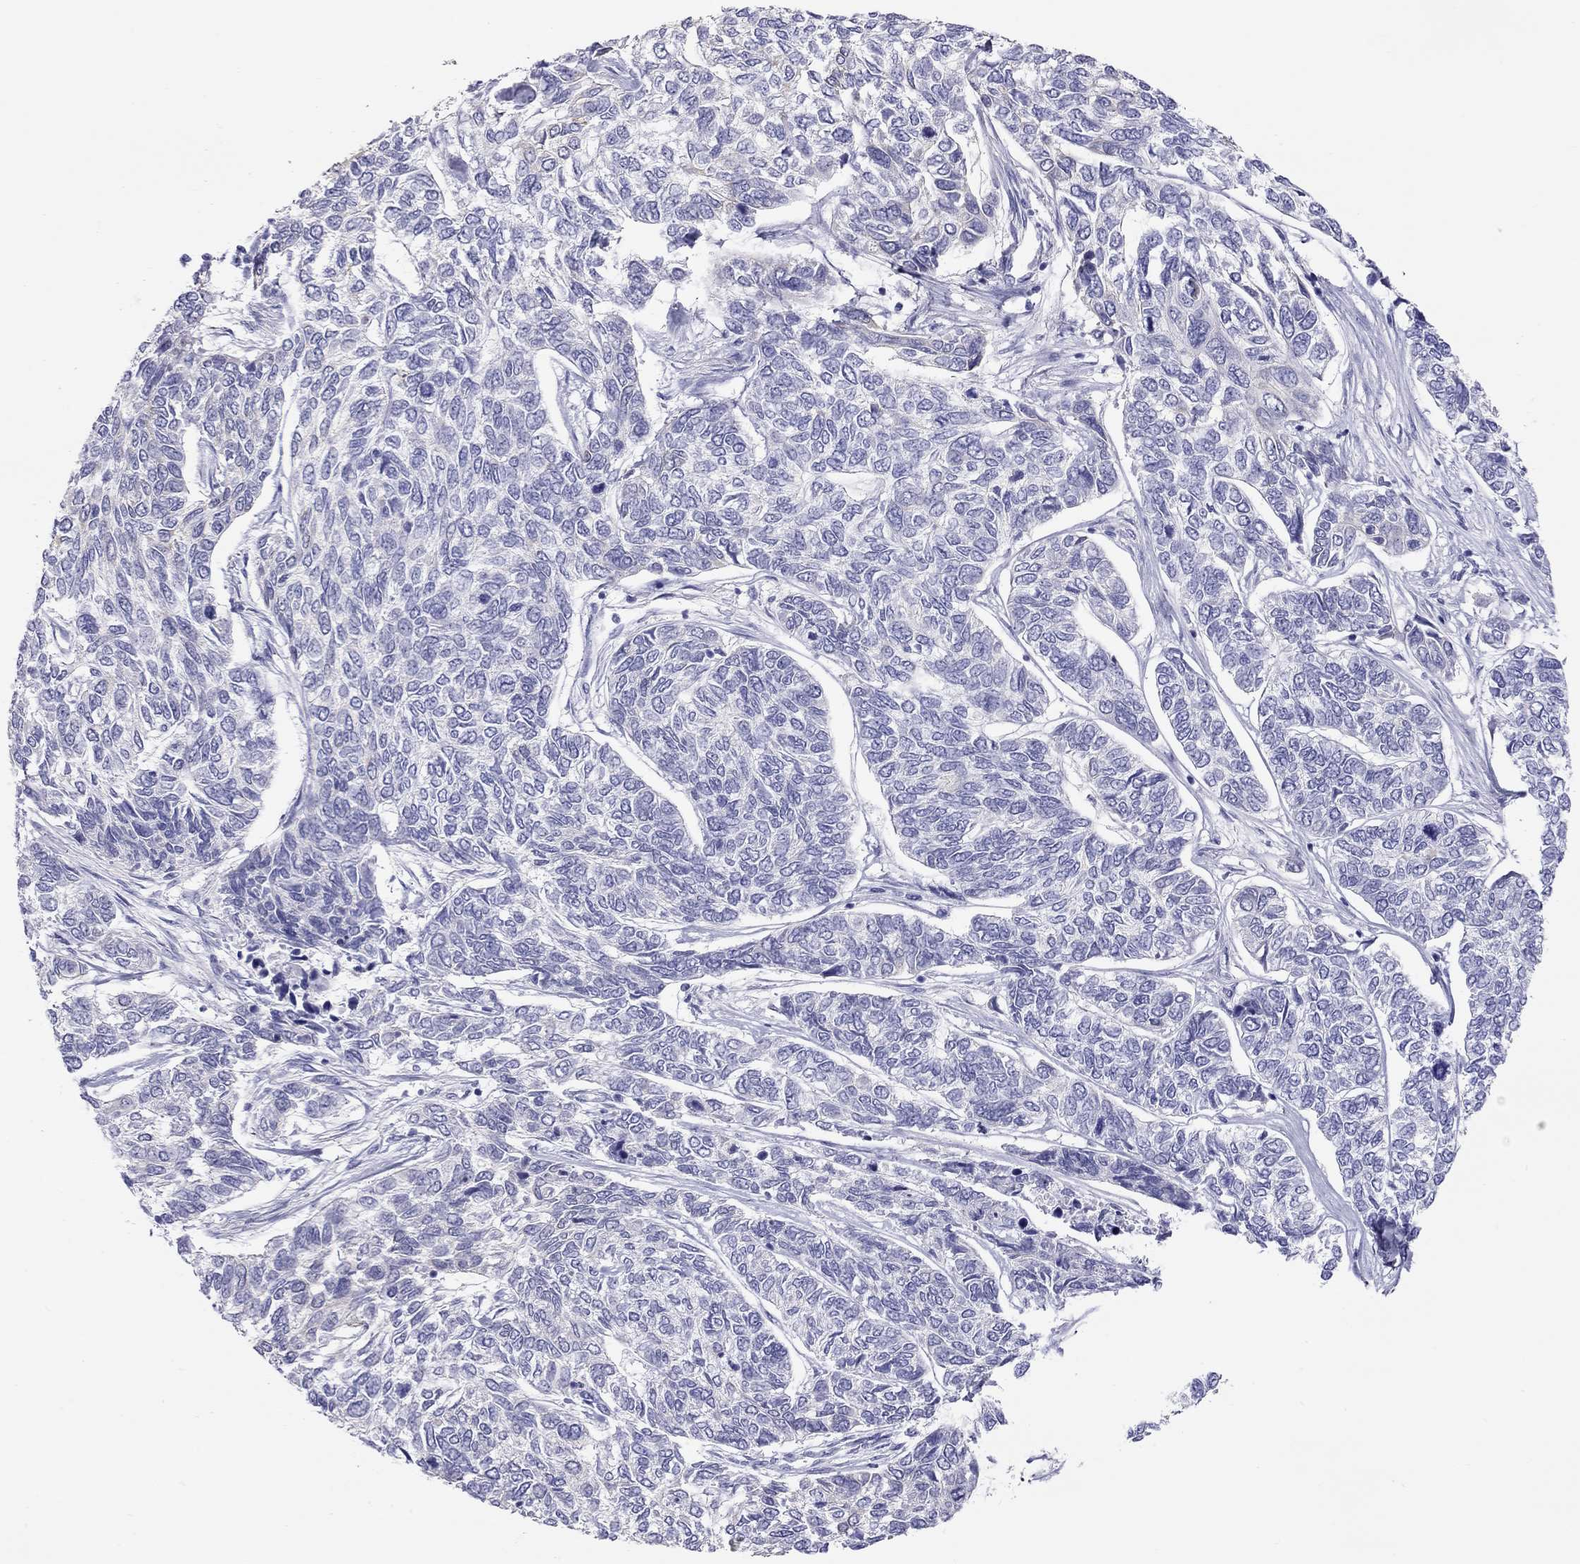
{"staining": {"intensity": "negative", "quantity": "none", "location": "none"}, "tissue": "skin cancer", "cell_type": "Tumor cells", "image_type": "cancer", "snomed": [{"axis": "morphology", "description": "Basal cell carcinoma"}, {"axis": "topography", "description": "Skin"}], "caption": "This micrograph is of skin basal cell carcinoma stained with immunohistochemistry (IHC) to label a protein in brown with the nuclei are counter-stained blue. There is no expression in tumor cells.", "gene": "KCNV2", "patient": {"sex": "female", "age": 65}}